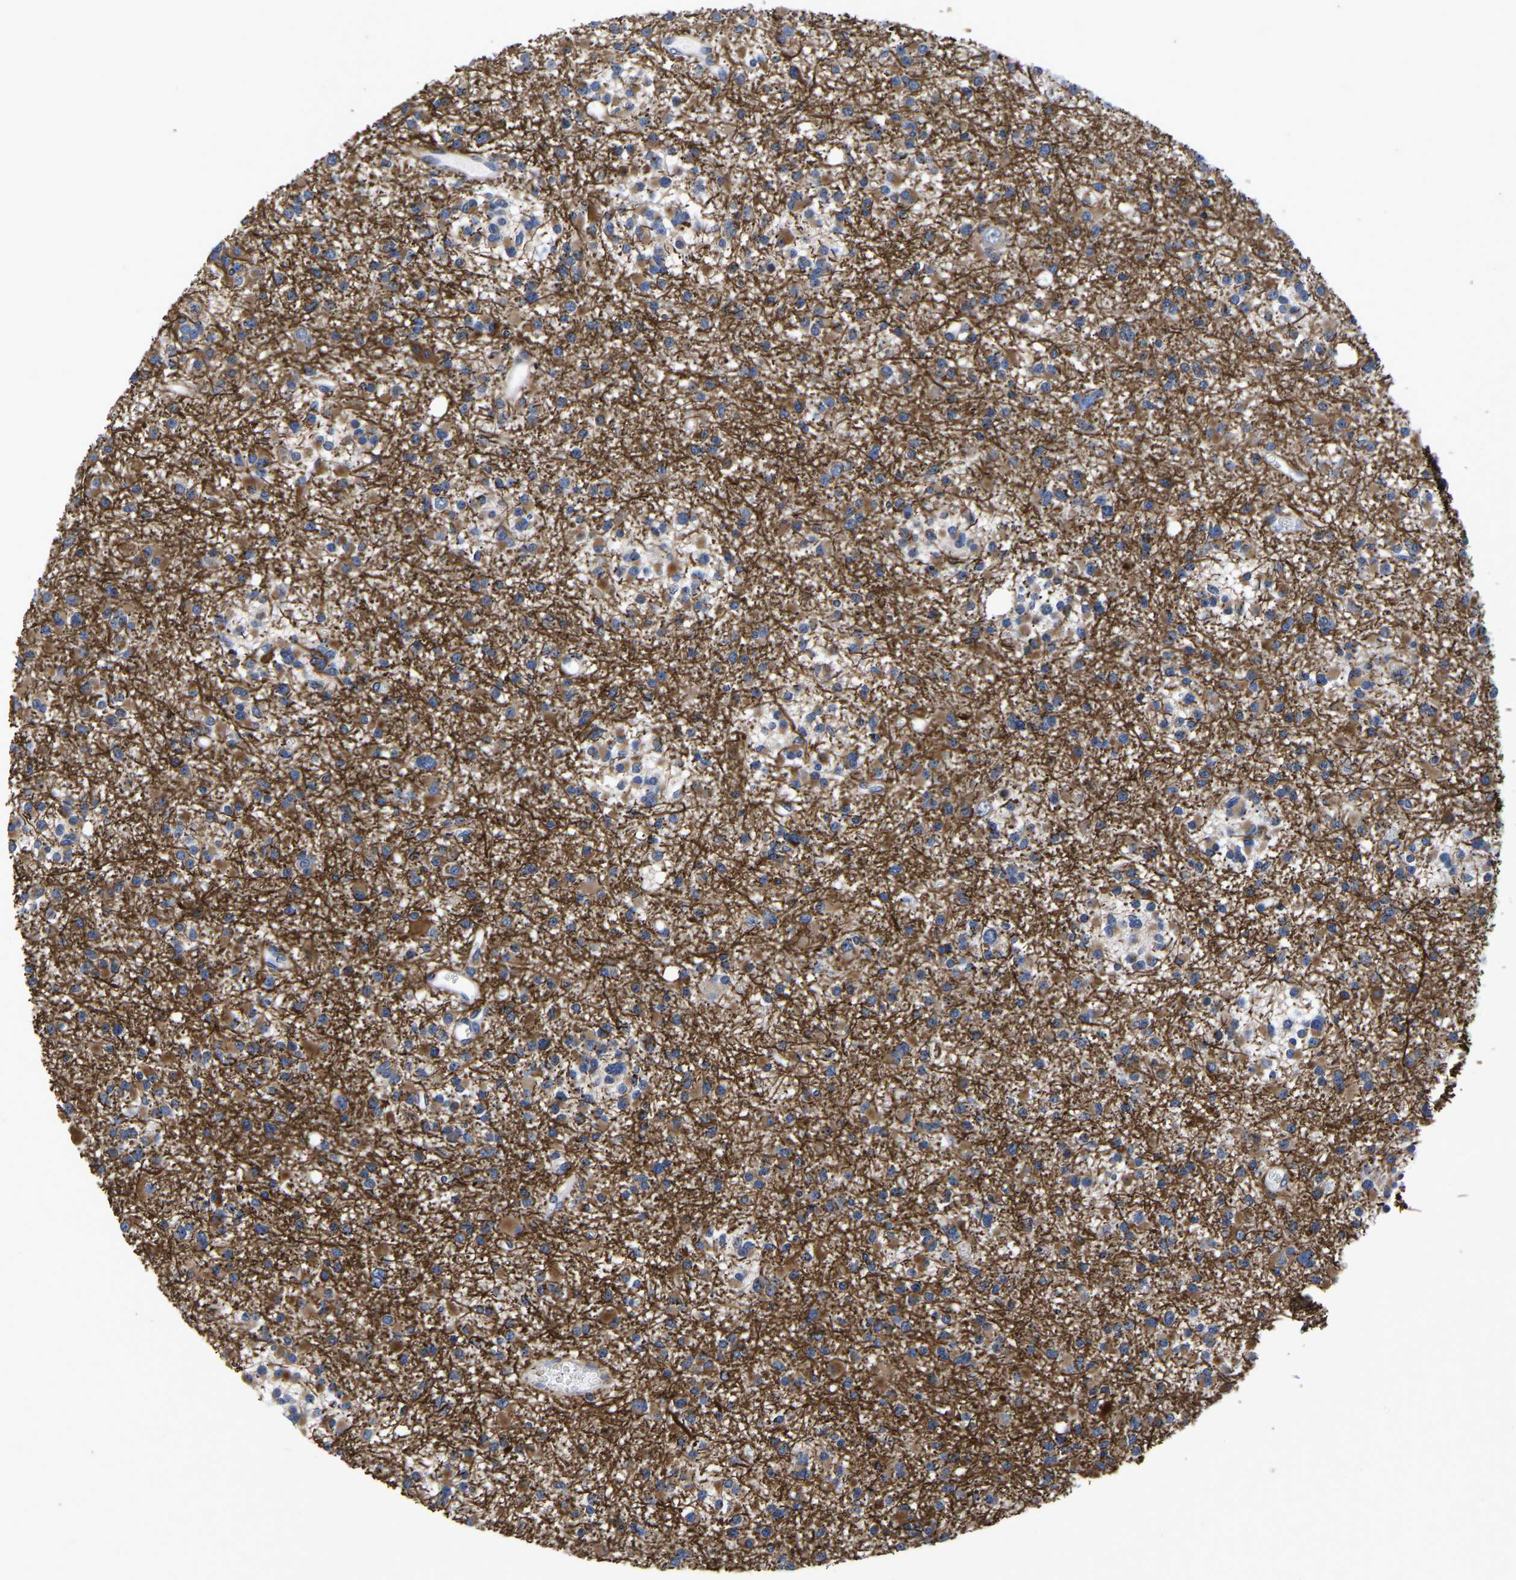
{"staining": {"intensity": "moderate", "quantity": "25%-75%", "location": "cytoplasmic/membranous"}, "tissue": "glioma", "cell_type": "Tumor cells", "image_type": "cancer", "snomed": [{"axis": "morphology", "description": "Glioma, malignant, Low grade"}, {"axis": "topography", "description": "Brain"}], "caption": "Immunohistochemistry (IHC) of human malignant low-grade glioma exhibits medium levels of moderate cytoplasmic/membranous expression in approximately 25%-75% of tumor cells.", "gene": "PDLIM7", "patient": {"sex": "female", "age": 22}}